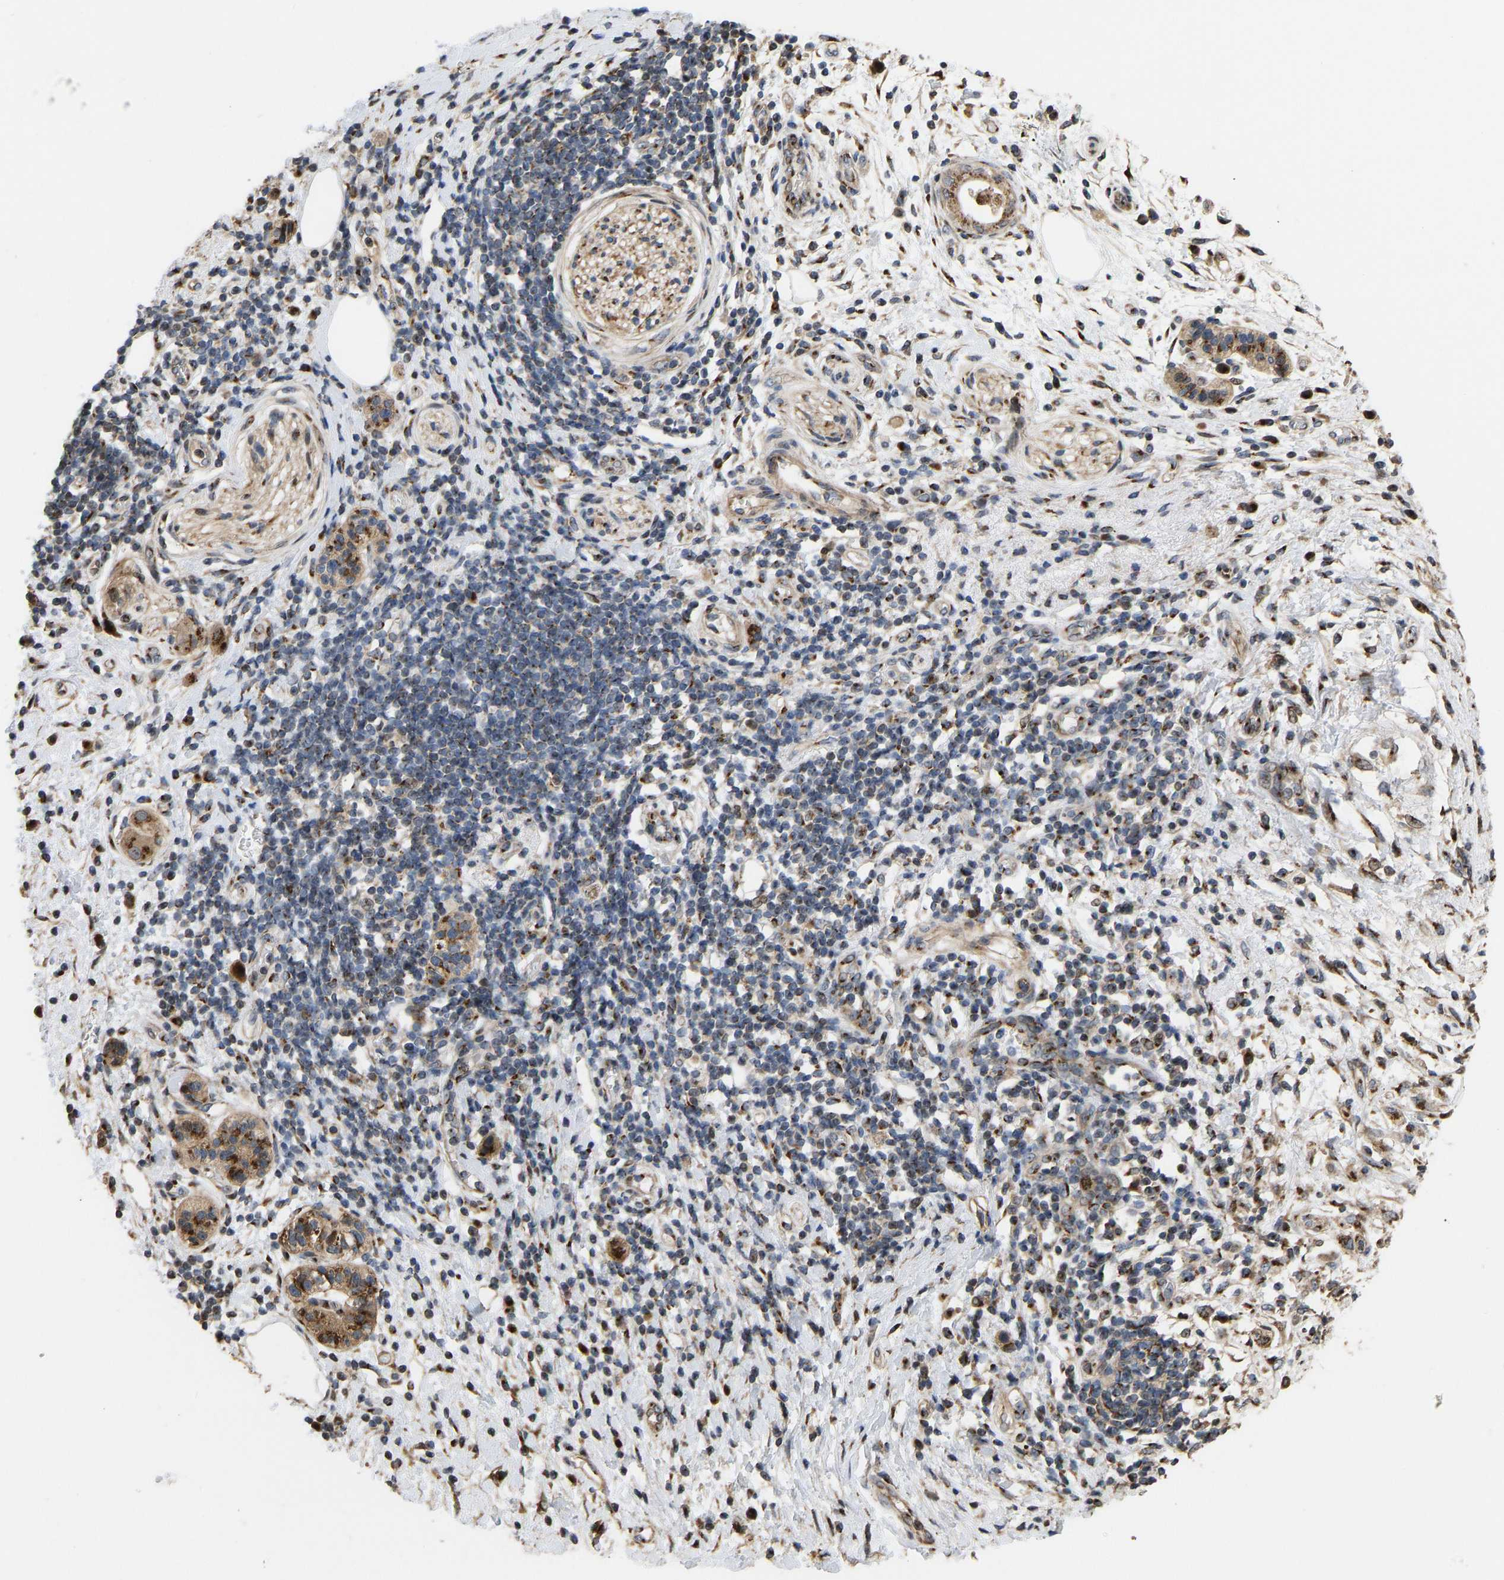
{"staining": {"intensity": "strong", "quantity": ">75%", "location": "cytoplasmic/membranous"}, "tissue": "pancreatic cancer", "cell_type": "Tumor cells", "image_type": "cancer", "snomed": [{"axis": "morphology", "description": "Adenocarcinoma, NOS"}, {"axis": "topography", "description": "Pancreas"}], "caption": "Protein expression analysis of adenocarcinoma (pancreatic) reveals strong cytoplasmic/membranous expression in about >75% of tumor cells.", "gene": "YIPF4", "patient": {"sex": "female", "age": 60}}